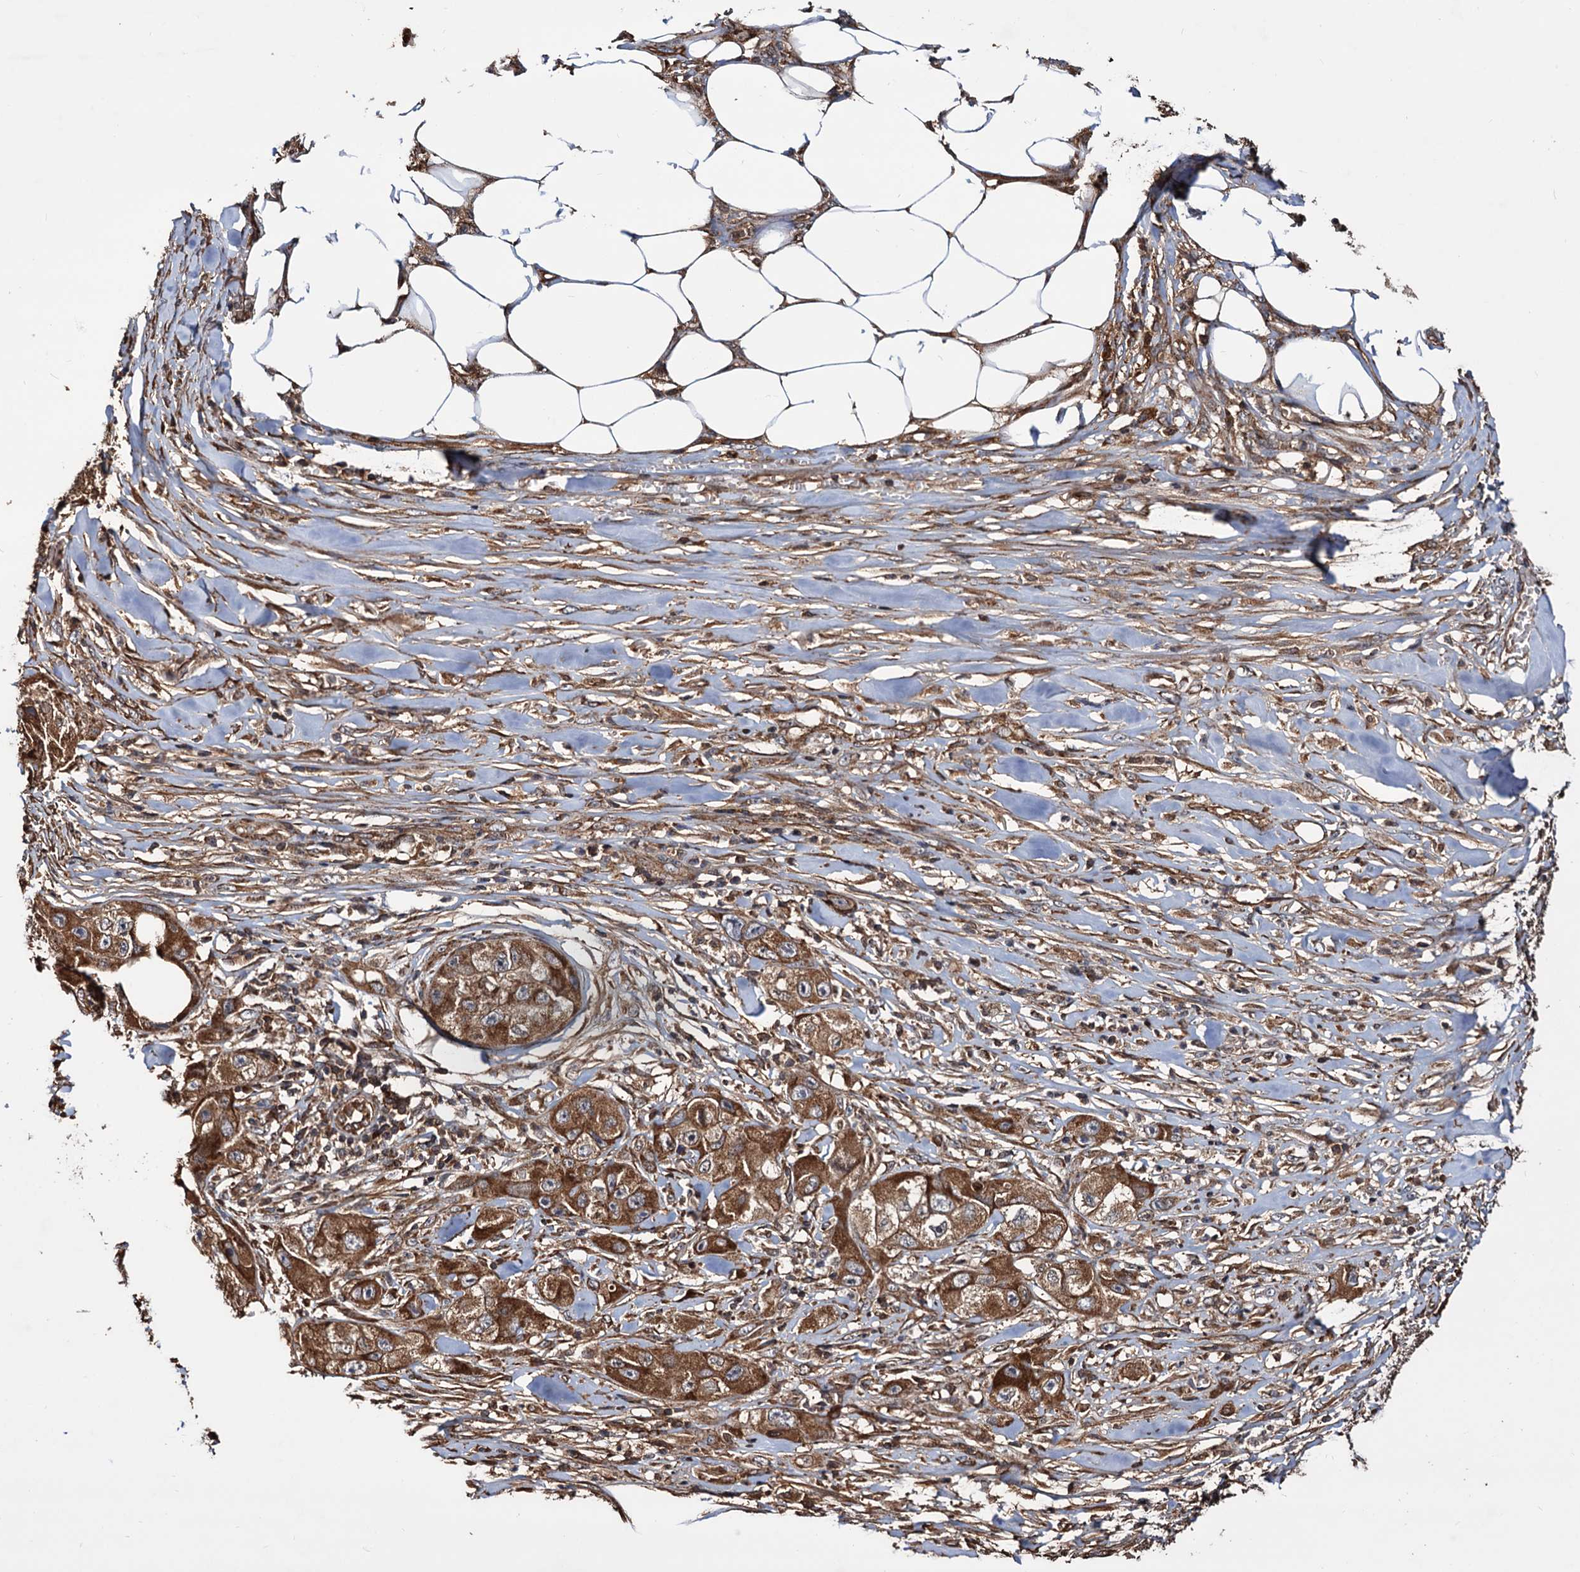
{"staining": {"intensity": "strong", "quantity": ">75%", "location": "cytoplasmic/membranous"}, "tissue": "skin cancer", "cell_type": "Tumor cells", "image_type": "cancer", "snomed": [{"axis": "morphology", "description": "Squamous cell carcinoma, NOS"}, {"axis": "topography", "description": "Skin"}, {"axis": "topography", "description": "Subcutis"}], "caption": "High-power microscopy captured an IHC micrograph of squamous cell carcinoma (skin), revealing strong cytoplasmic/membranous expression in approximately >75% of tumor cells.", "gene": "MRPL42", "patient": {"sex": "male", "age": 73}}